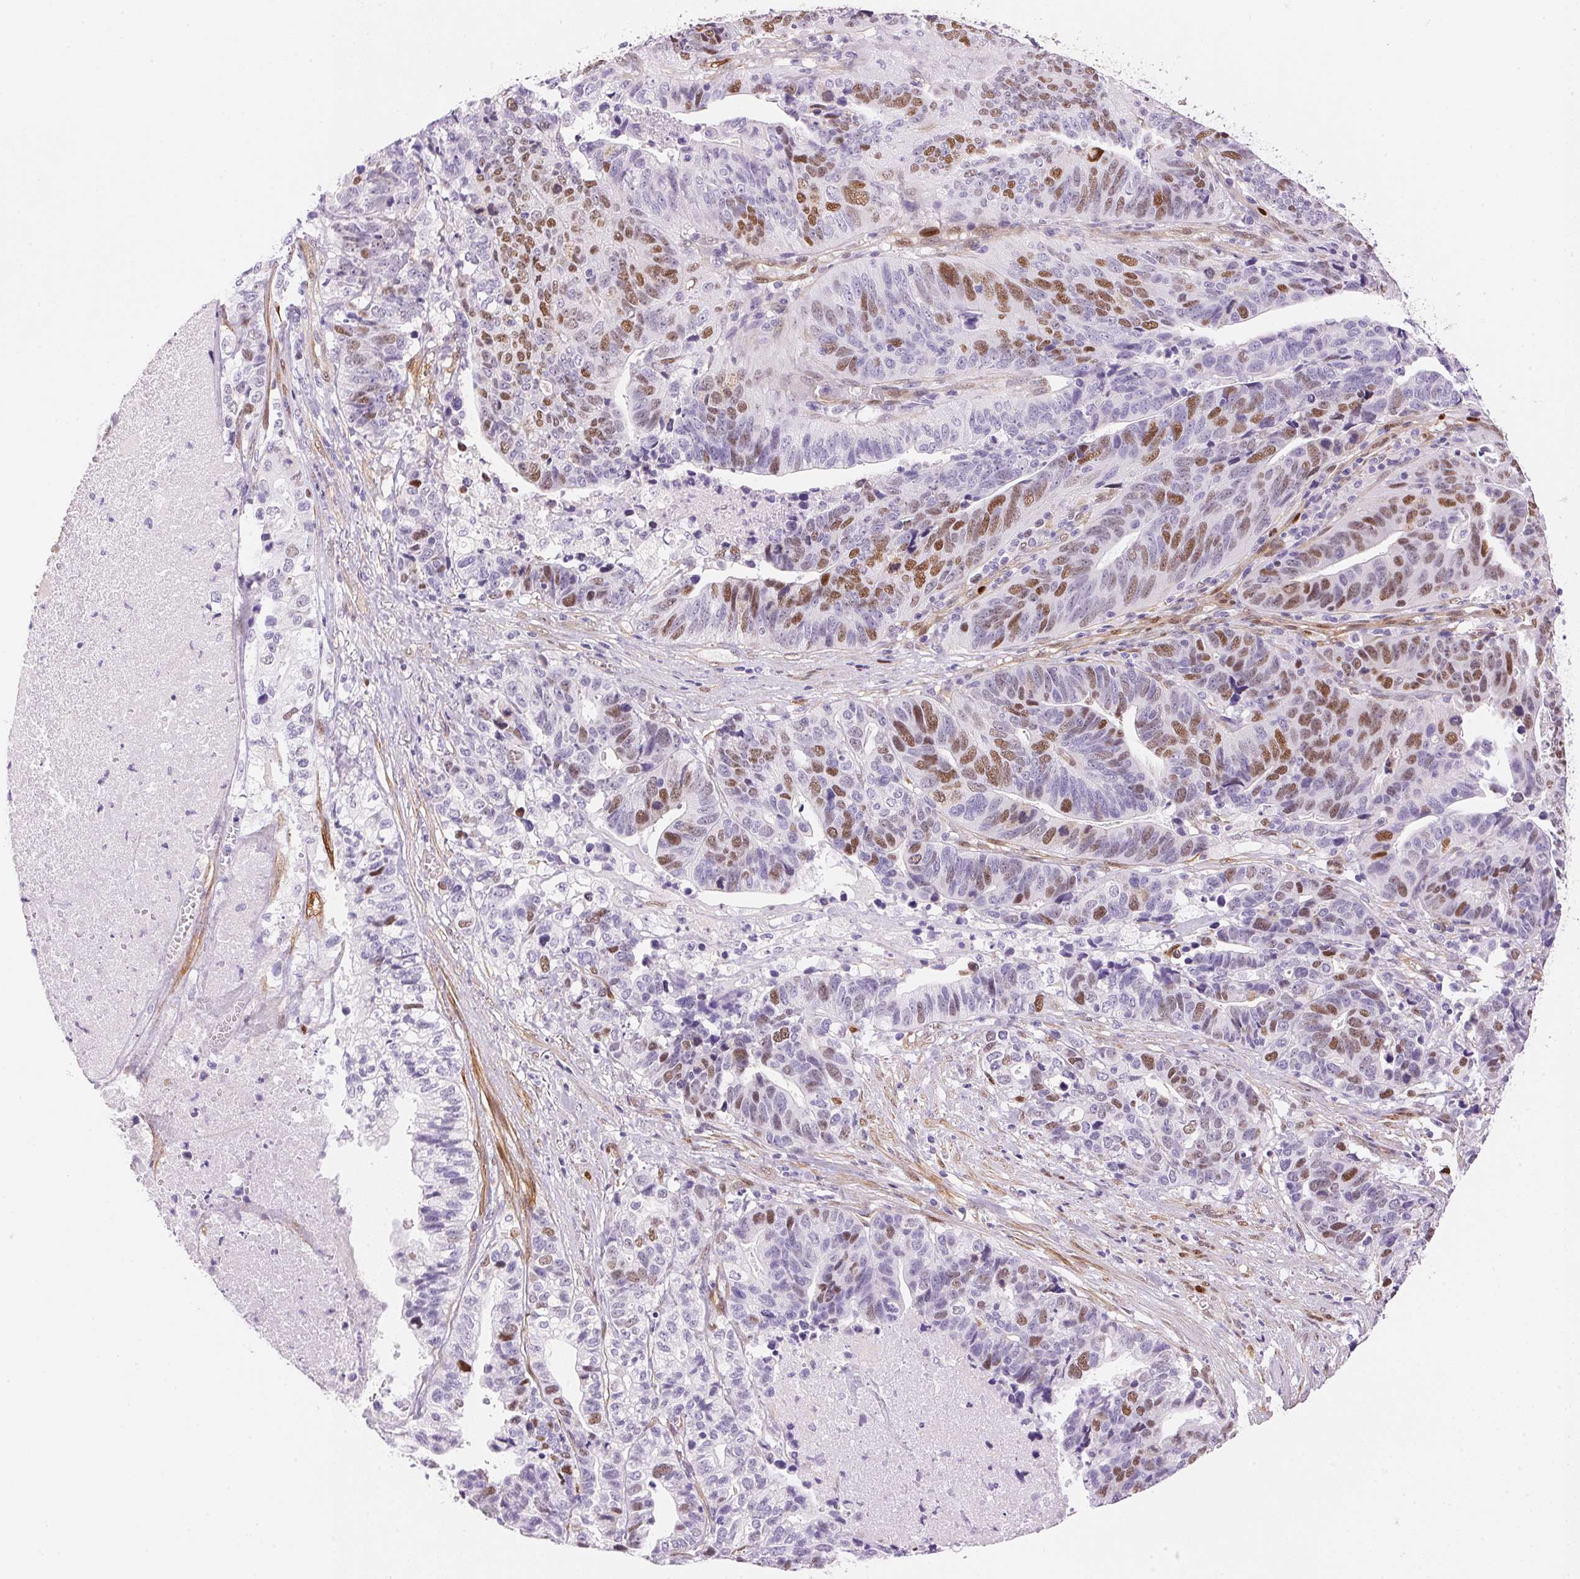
{"staining": {"intensity": "moderate", "quantity": "25%-75%", "location": "nuclear"}, "tissue": "stomach cancer", "cell_type": "Tumor cells", "image_type": "cancer", "snomed": [{"axis": "morphology", "description": "Adenocarcinoma, NOS"}, {"axis": "topography", "description": "Stomach, upper"}], "caption": "Tumor cells display medium levels of moderate nuclear positivity in approximately 25%-75% of cells in stomach cancer (adenocarcinoma).", "gene": "SMTN", "patient": {"sex": "female", "age": 67}}